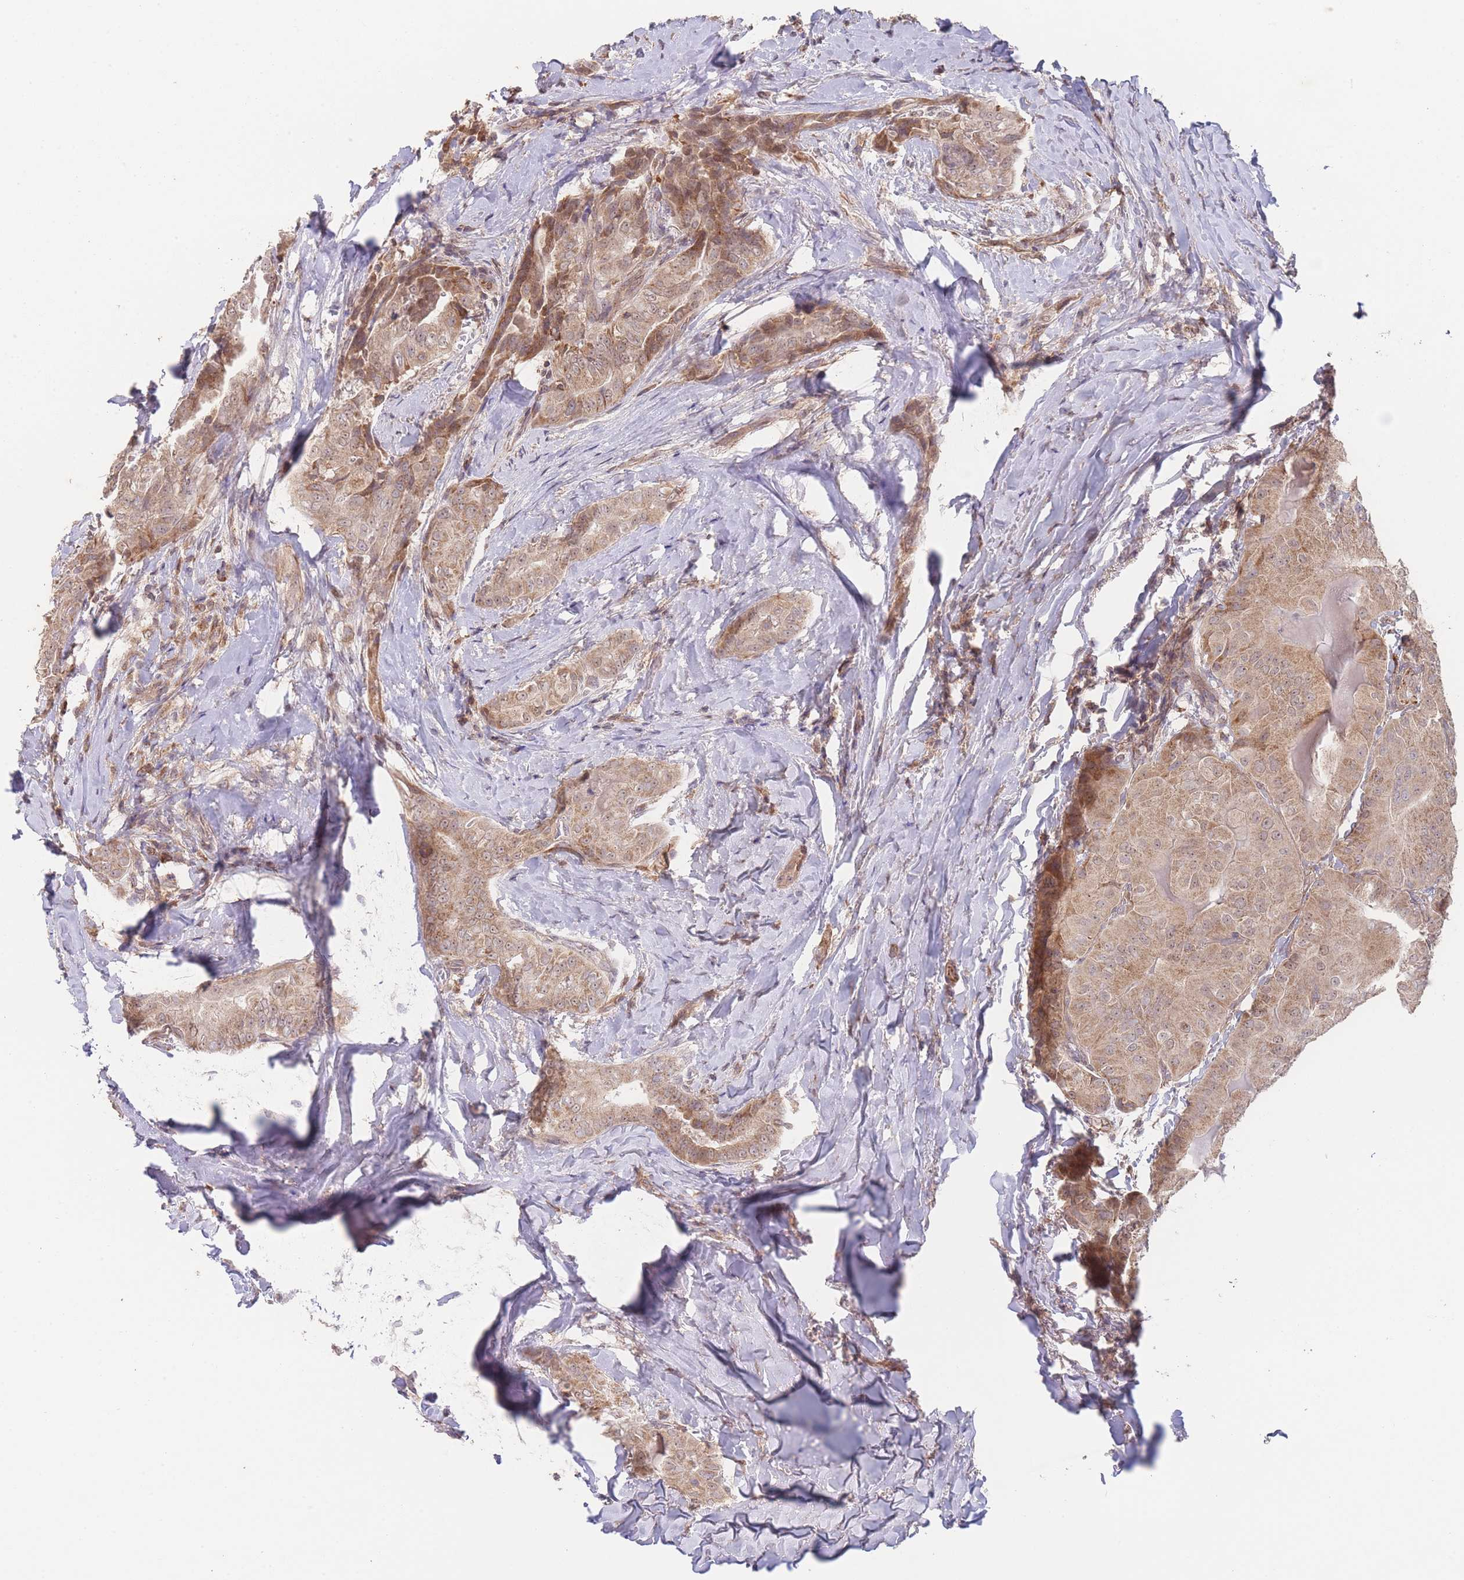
{"staining": {"intensity": "moderate", "quantity": ">75%", "location": "cytoplasmic/membranous"}, "tissue": "thyroid cancer", "cell_type": "Tumor cells", "image_type": "cancer", "snomed": [{"axis": "morphology", "description": "Papillary adenocarcinoma, NOS"}, {"axis": "topography", "description": "Thyroid gland"}], "caption": "Tumor cells display medium levels of moderate cytoplasmic/membranous positivity in about >75% of cells in human thyroid papillary adenocarcinoma.", "gene": "PXMP4", "patient": {"sex": "female", "age": 68}}